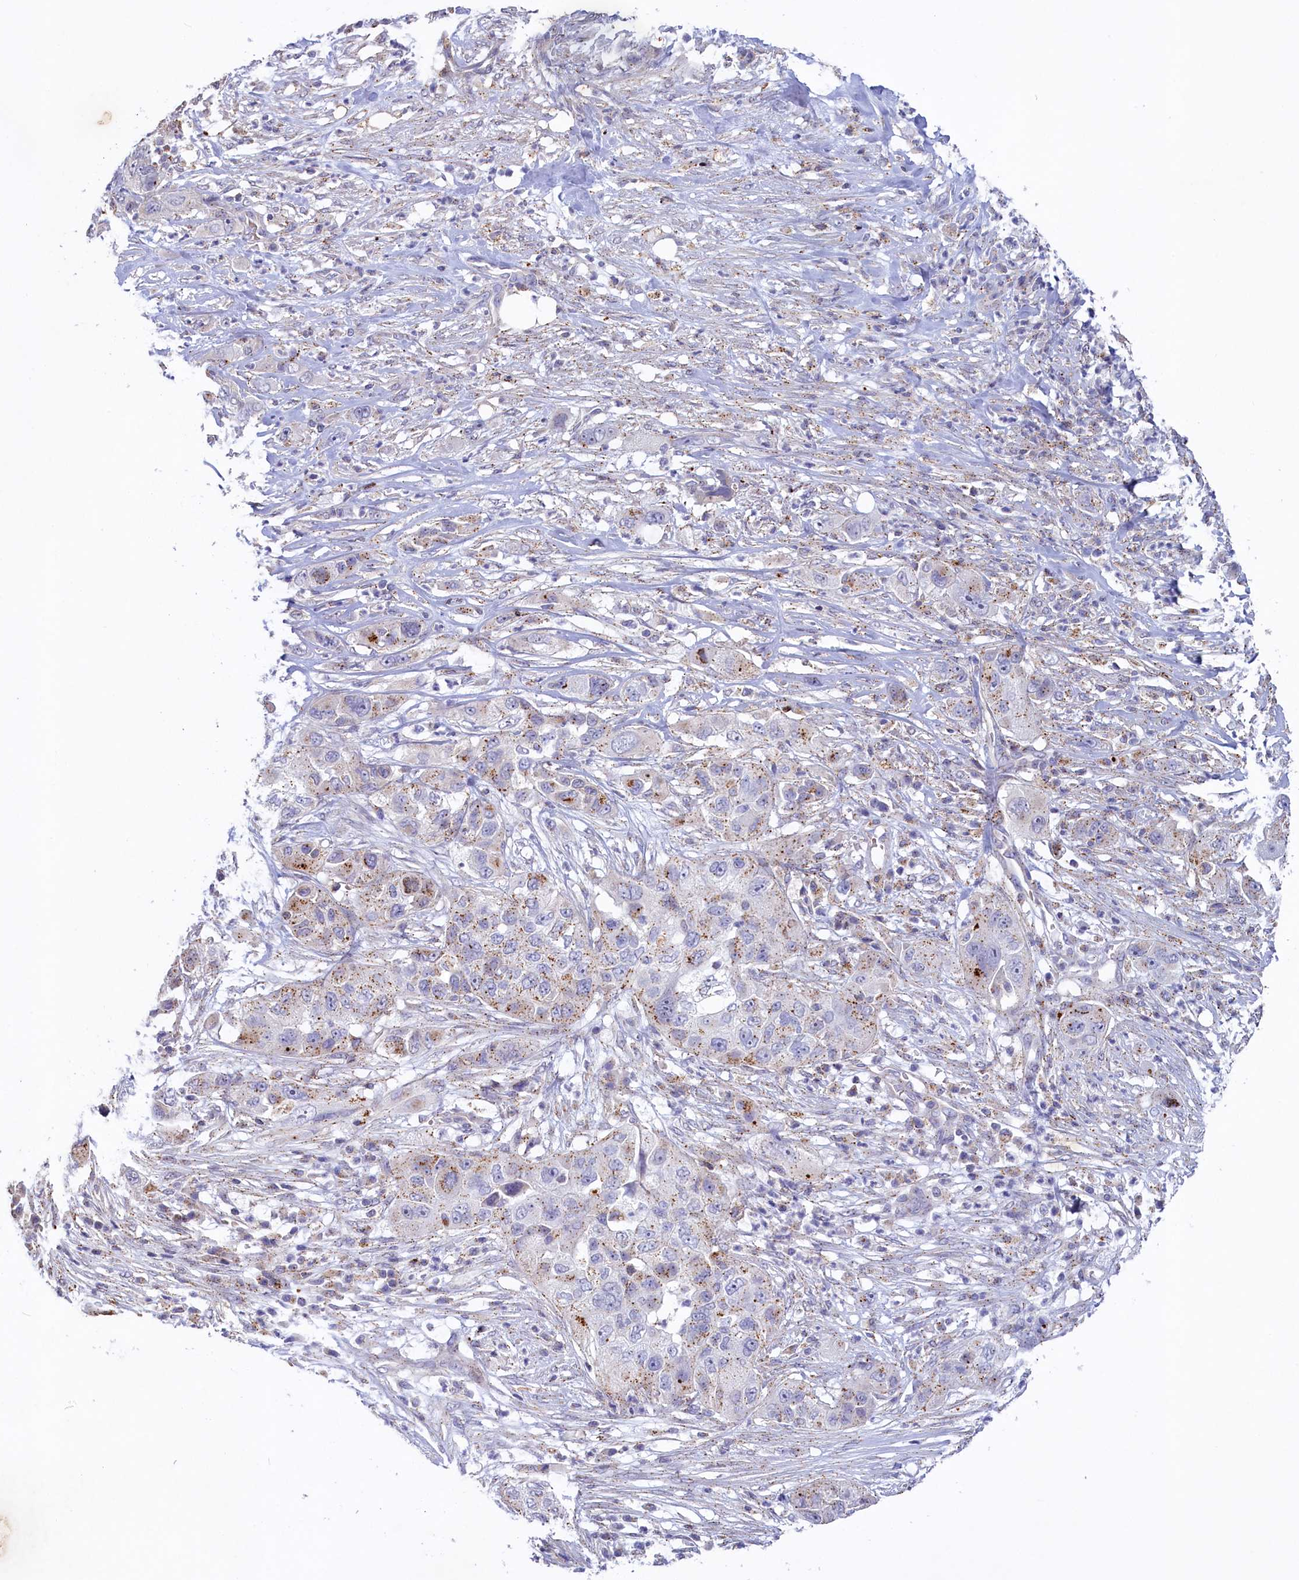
{"staining": {"intensity": "weak", "quantity": "25%-75%", "location": "cytoplasmic/membranous"}, "tissue": "pancreatic cancer", "cell_type": "Tumor cells", "image_type": "cancer", "snomed": [{"axis": "morphology", "description": "Adenocarcinoma, NOS"}, {"axis": "topography", "description": "Pancreas"}], "caption": "The photomicrograph exhibits immunohistochemical staining of adenocarcinoma (pancreatic). There is weak cytoplasmic/membranous positivity is appreciated in approximately 25%-75% of tumor cells.", "gene": "HYKK", "patient": {"sex": "female", "age": 78}}